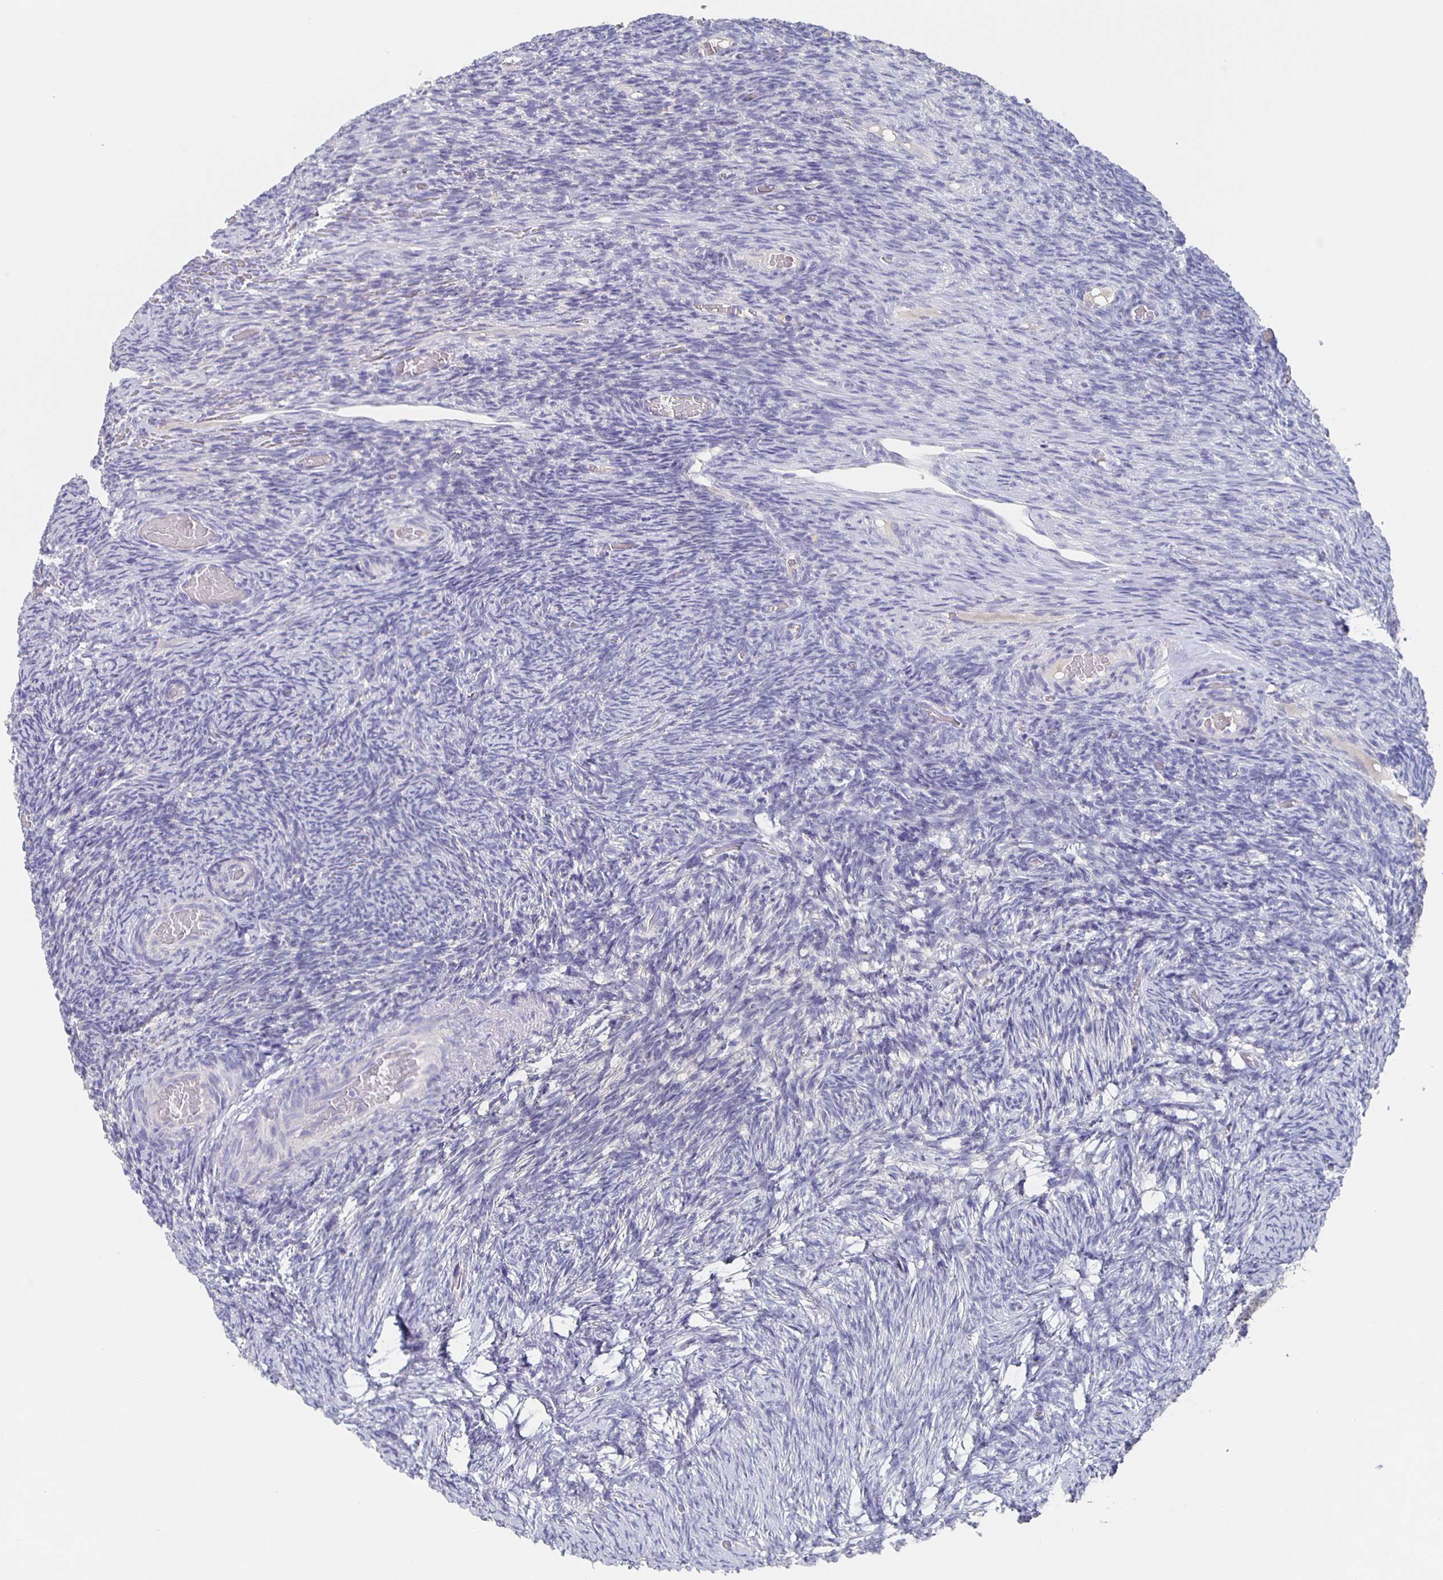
{"staining": {"intensity": "negative", "quantity": "none", "location": "none"}, "tissue": "ovary", "cell_type": "Ovarian stroma cells", "image_type": "normal", "snomed": [{"axis": "morphology", "description": "Normal tissue, NOS"}, {"axis": "topography", "description": "Ovary"}], "caption": "Protein analysis of benign ovary demonstrates no significant expression in ovarian stroma cells. Nuclei are stained in blue.", "gene": "CACNA2D2", "patient": {"sex": "female", "age": 34}}